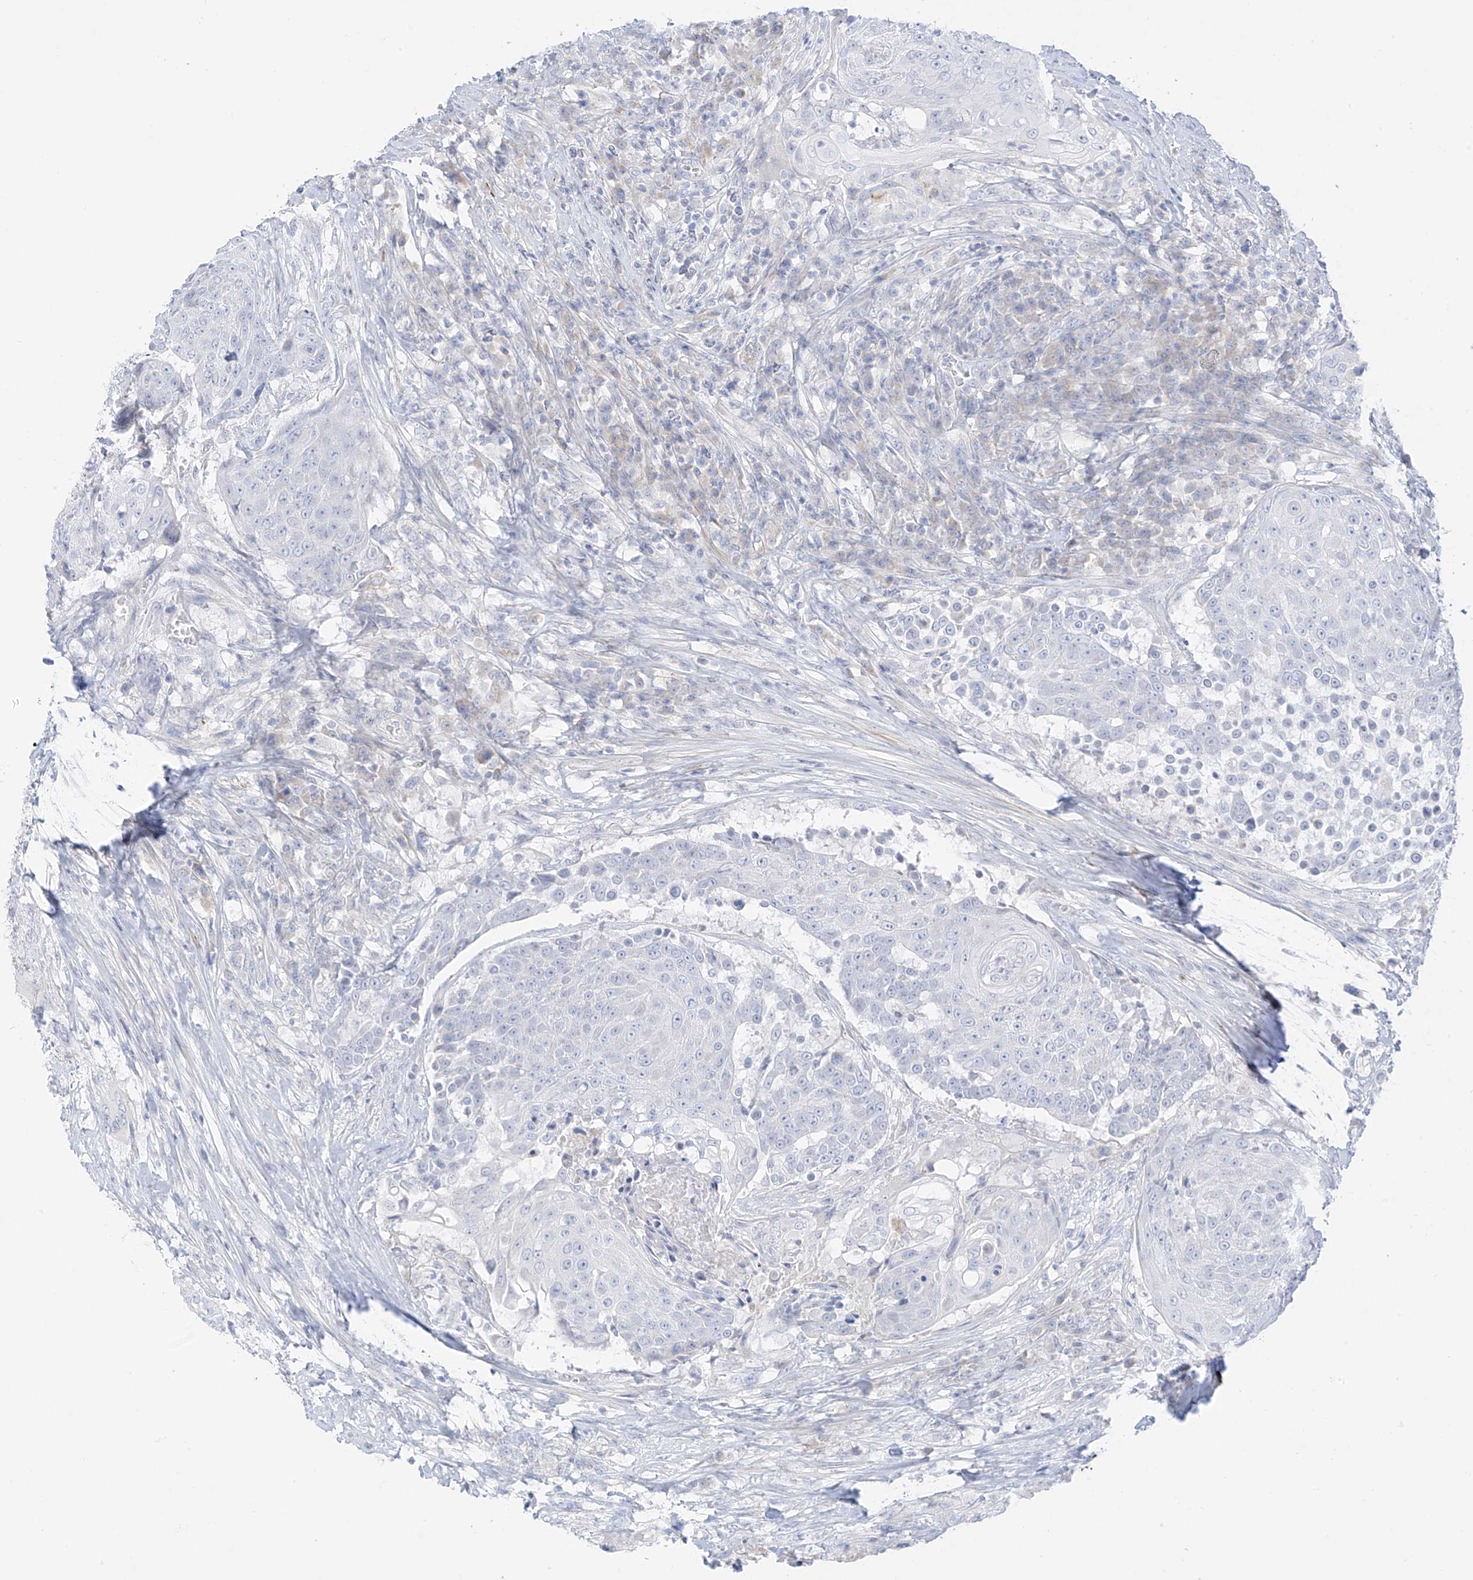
{"staining": {"intensity": "negative", "quantity": "none", "location": "none"}, "tissue": "urothelial cancer", "cell_type": "Tumor cells", "image_type": "cancer", "snomed": [{"axis": "morphology", "description": "Urothelial carcinoma, High grade"}, {"axis": "topography", "description": "Urinary bladder"}], "caption": "Immunohistochemical staining of urothelial cancer displays no significant staining in tumor cells.", "gene": "ST3GAL5", "patient": {"sex": "female", "age": 63}}